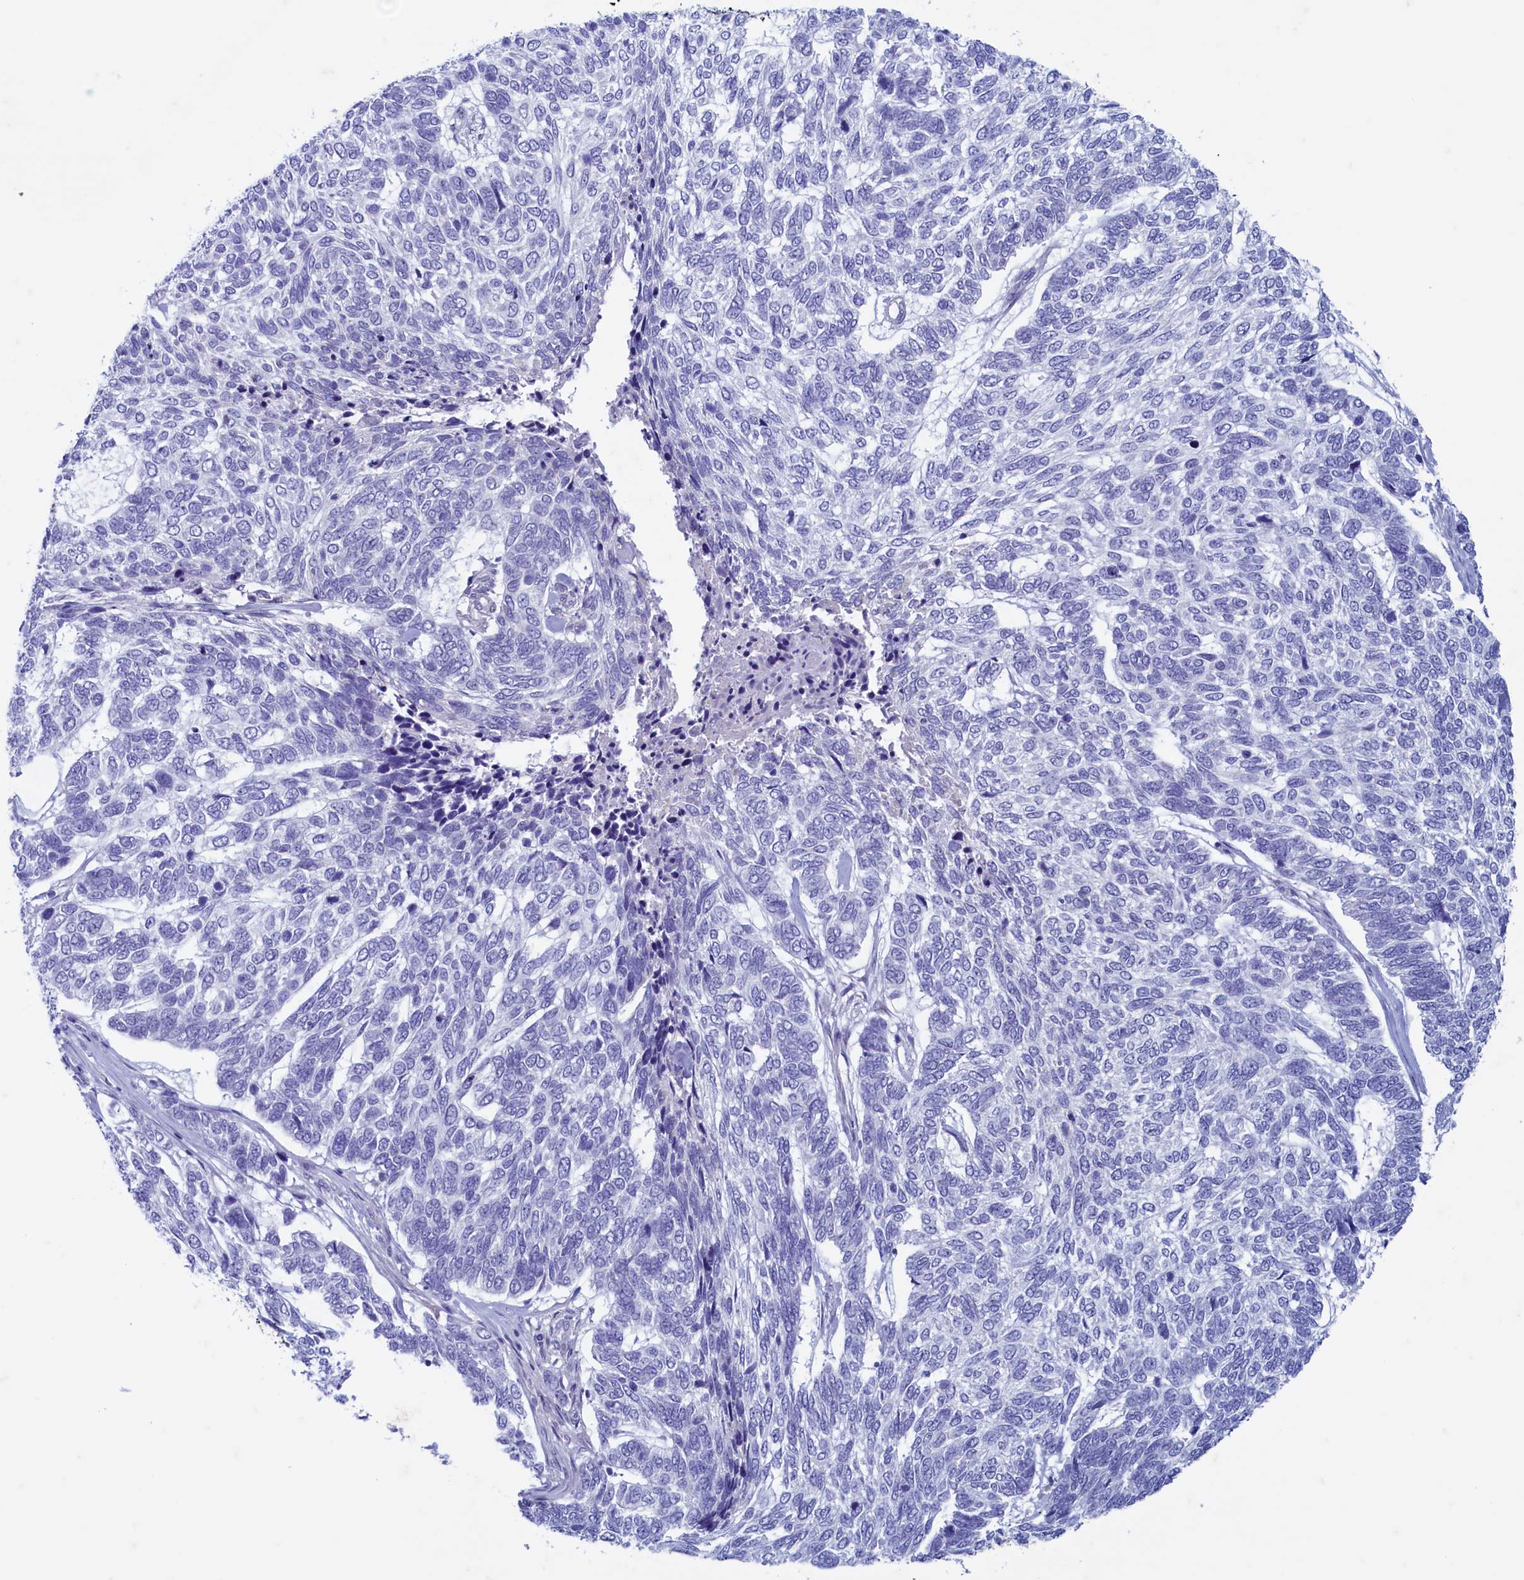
{"staining": {"intensity": "negative", "quantity": "none", "location": "none"}, "tissue": "skin cancer", "cell_type": "Tumor cells", "image_type": "cancer", "snomed": [{"axis": "morphology", "description": "Basal cell carcinoma"}, {"axis": "topography", "description": "Skin"}], "caption": "Image shows no protein expression in tumor cells of skin cancer tissue.", "gene": "MAP1LC3A", "patient": {"sex": "female", "age": 65}}